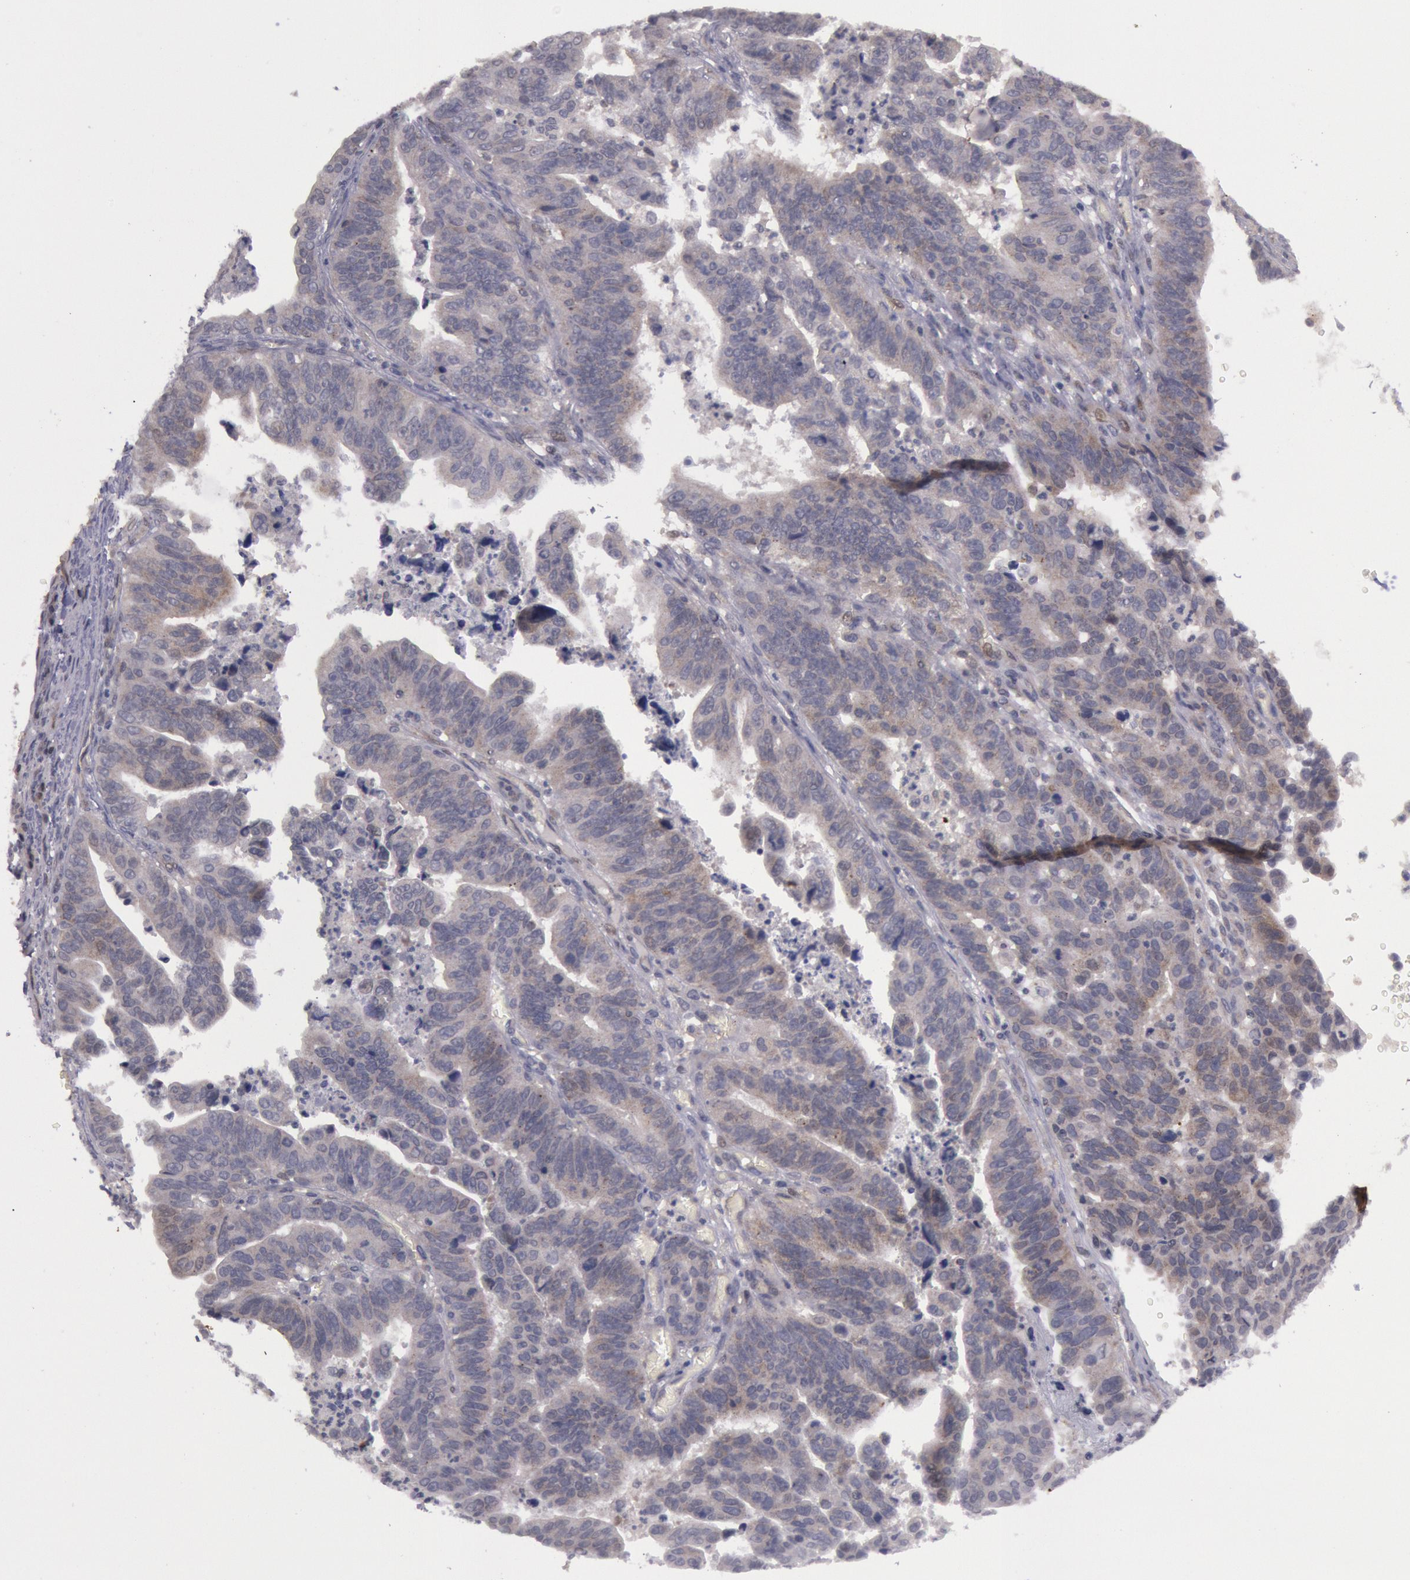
{"staining": {"intensity": "weak", "quantity": "25%-75%", "location": "cytoplasmic/membranous"}, "tissue": "stomach cancer", "cell_type": "Tumor cells", "image_type": "cancer", "snomed": [{"axis": "morphology", "description": "Adenocarcinoma, NOS"}, {"axis": "topography", "description": "Stomach, upper"}], "caption": "Immunohistochemistry (DAB) staining of human stomach cancer shows weak cytoplasmic/membranous protein expression in about 25%-75% of tumor cells. (Stains: DAB in brown, nuclei in blue, Microscopy: brightfield microscopy at high magnification).", "gene": "TRIB2", "patient": {"sex": "female", "age": 50}}